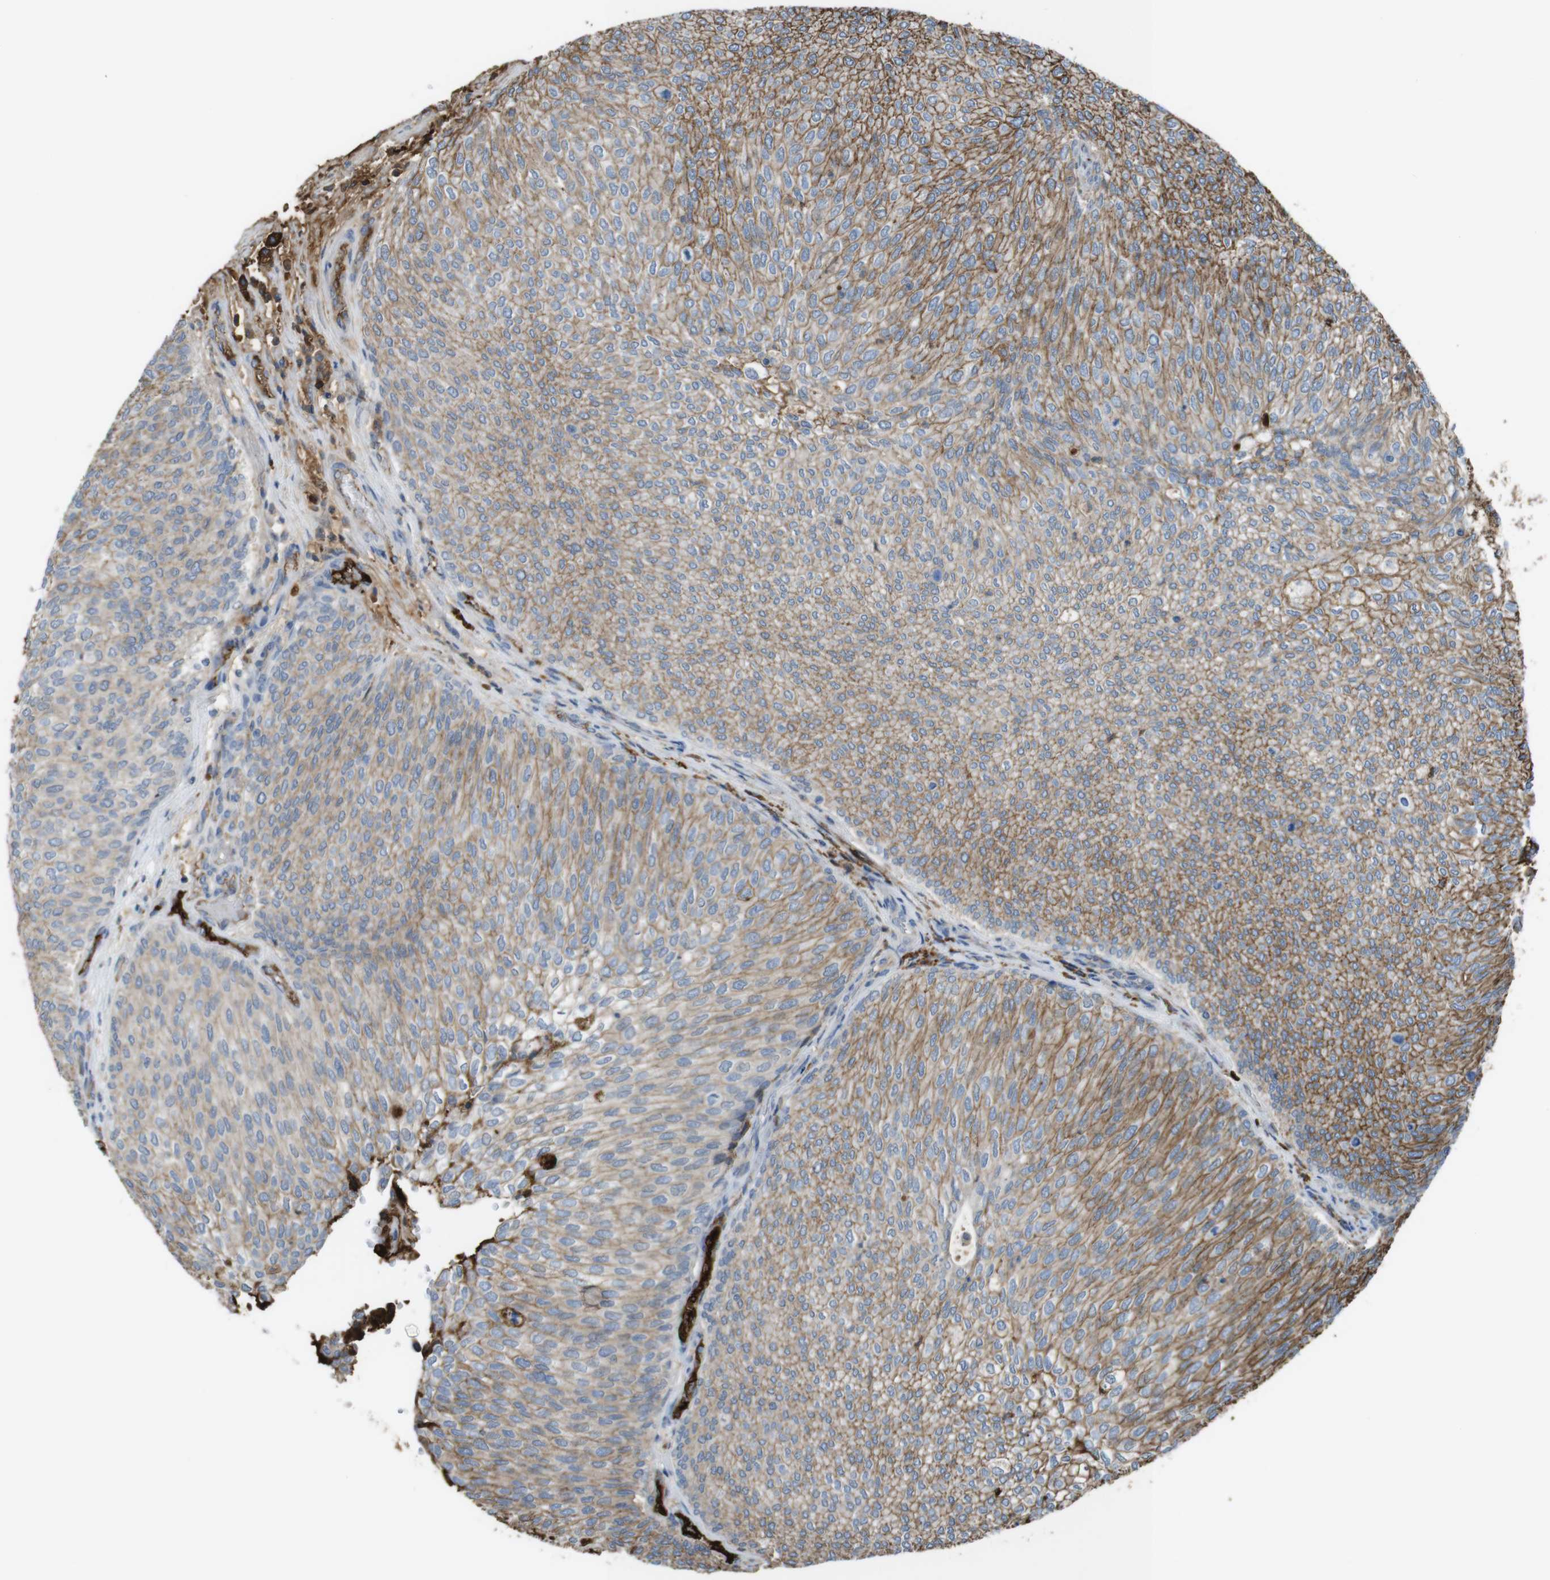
{"staining": {"intensity": "moderate", "quantity": "25%-75%", "location": "cytoplasmic/membranous"}, "tissue": "urothelial cancer", "cell_type": "Tumor cells", "image_type": "cancer", "snomed": [{"axis": "morphology", "description": "Urothelial carcinoma, Low grade"}, {"axis": "topography", "description": "Urinary bladder"}], "caption": "DAB (3,3'-diaminobenzidine) immunohistochemical staining of human urothelial cancer reveals moderate cytoplasmic/membranous protein expression in approximately 25%-75% of tumor cells. (DAB (3,3'-diaminobenzidine) IHC with brightfield microscopy, high magnification).", "gene": "LTBP4", "patient": {"sex": "female", "age": 79}}